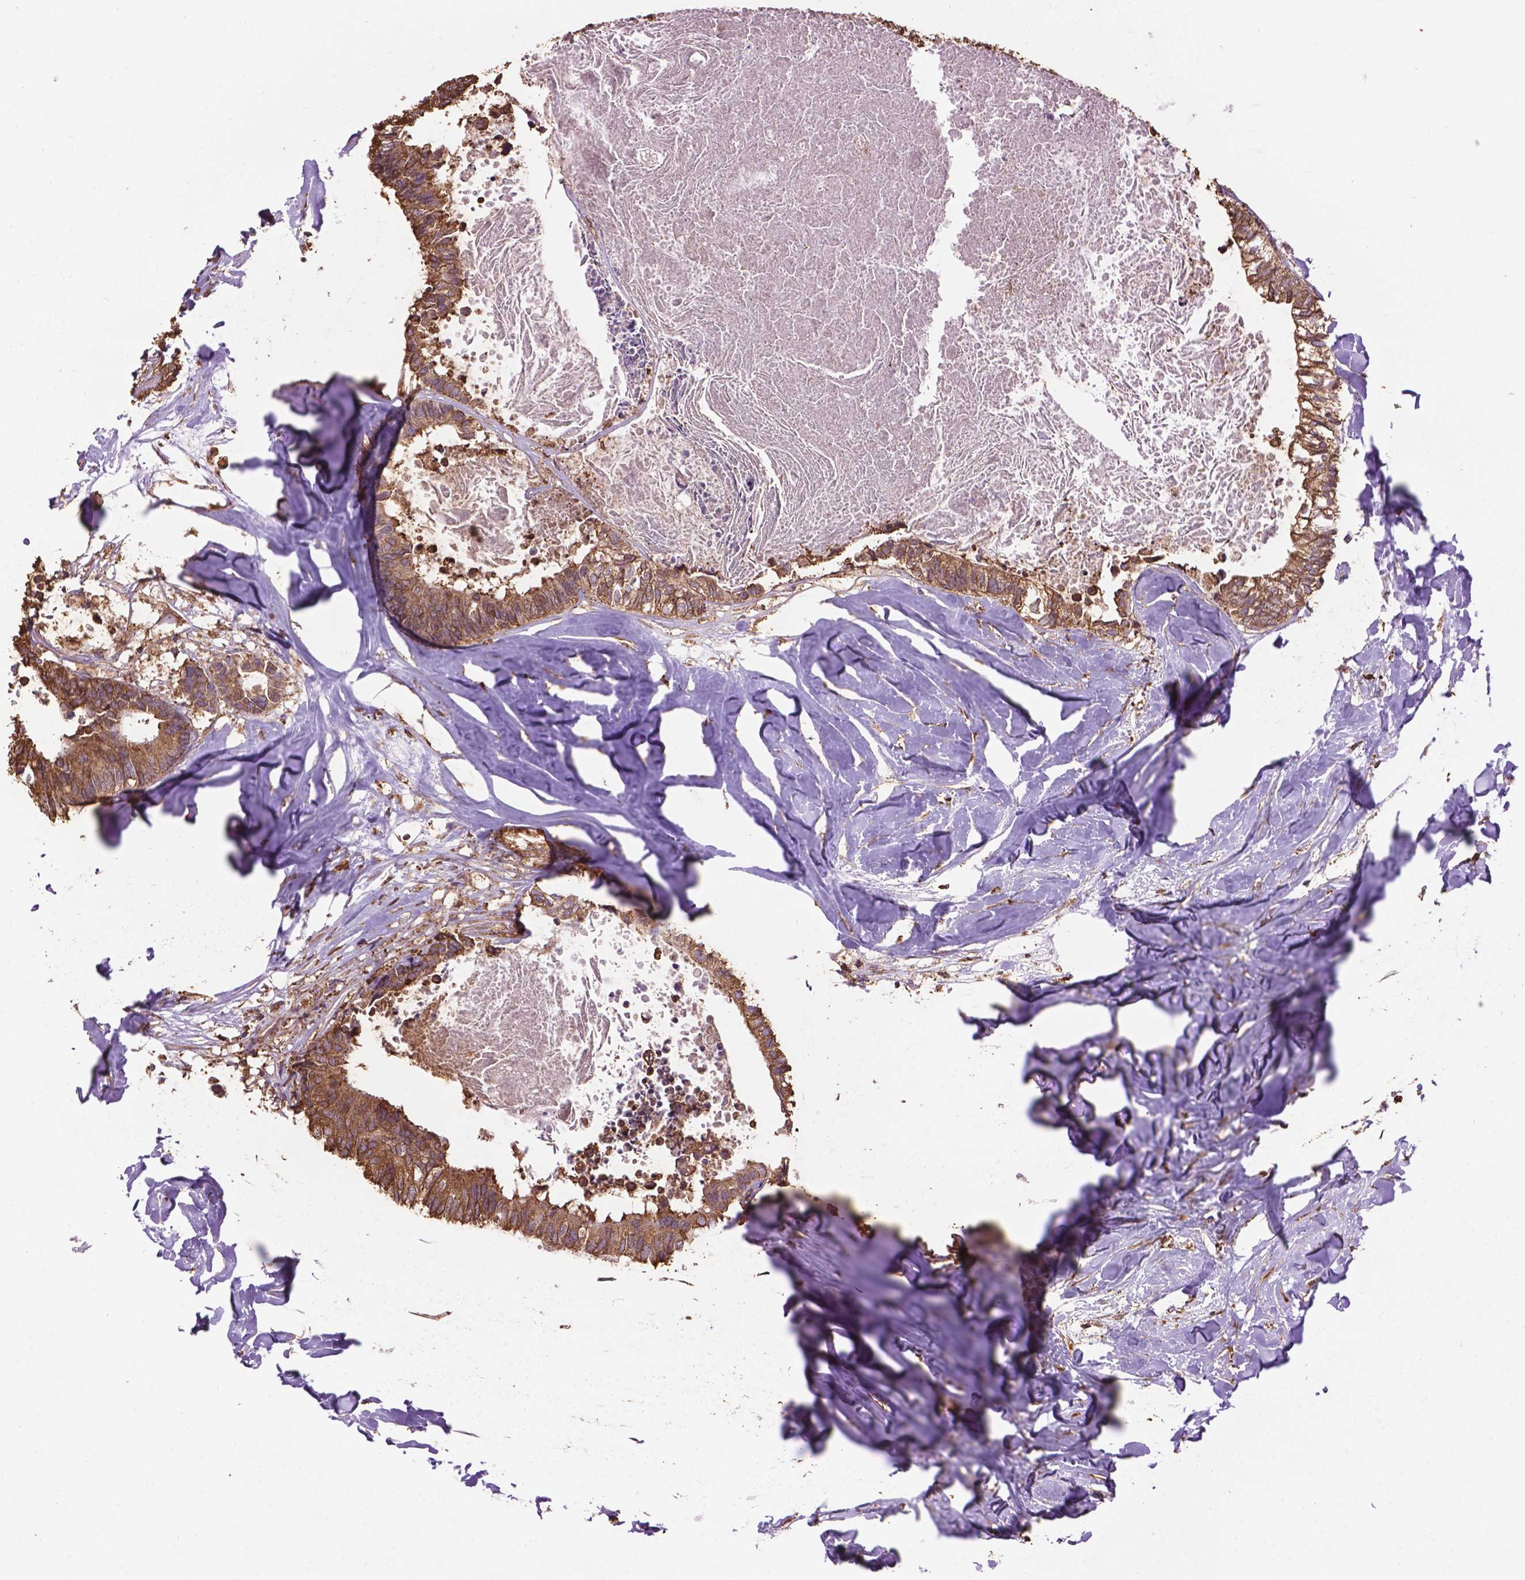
{"staining": {"intensity": "moderate", "quantity": ">75%", "location": "cytoplasmic/membranous"}, "tissue": "colorectal cancer", "cell_type": "Tumor cells", "image_type": "cancer", "snomed": [{"axis": "morphology", "description": "Adenocarcinoma, NOS"}, {"axis": "topography", "description": "Colon"}, {"axis": "topography", "description": "Rectum"}], "caption": "An image showing moderate cytoplasmic/membranous staining in about >75% of tumor cells in adenocarcinoma (colorectal), as visualized by brown immunohistochemical staining.", "gene": "PPP2R5E", "patient": {"sex": "male", "age": 57}}